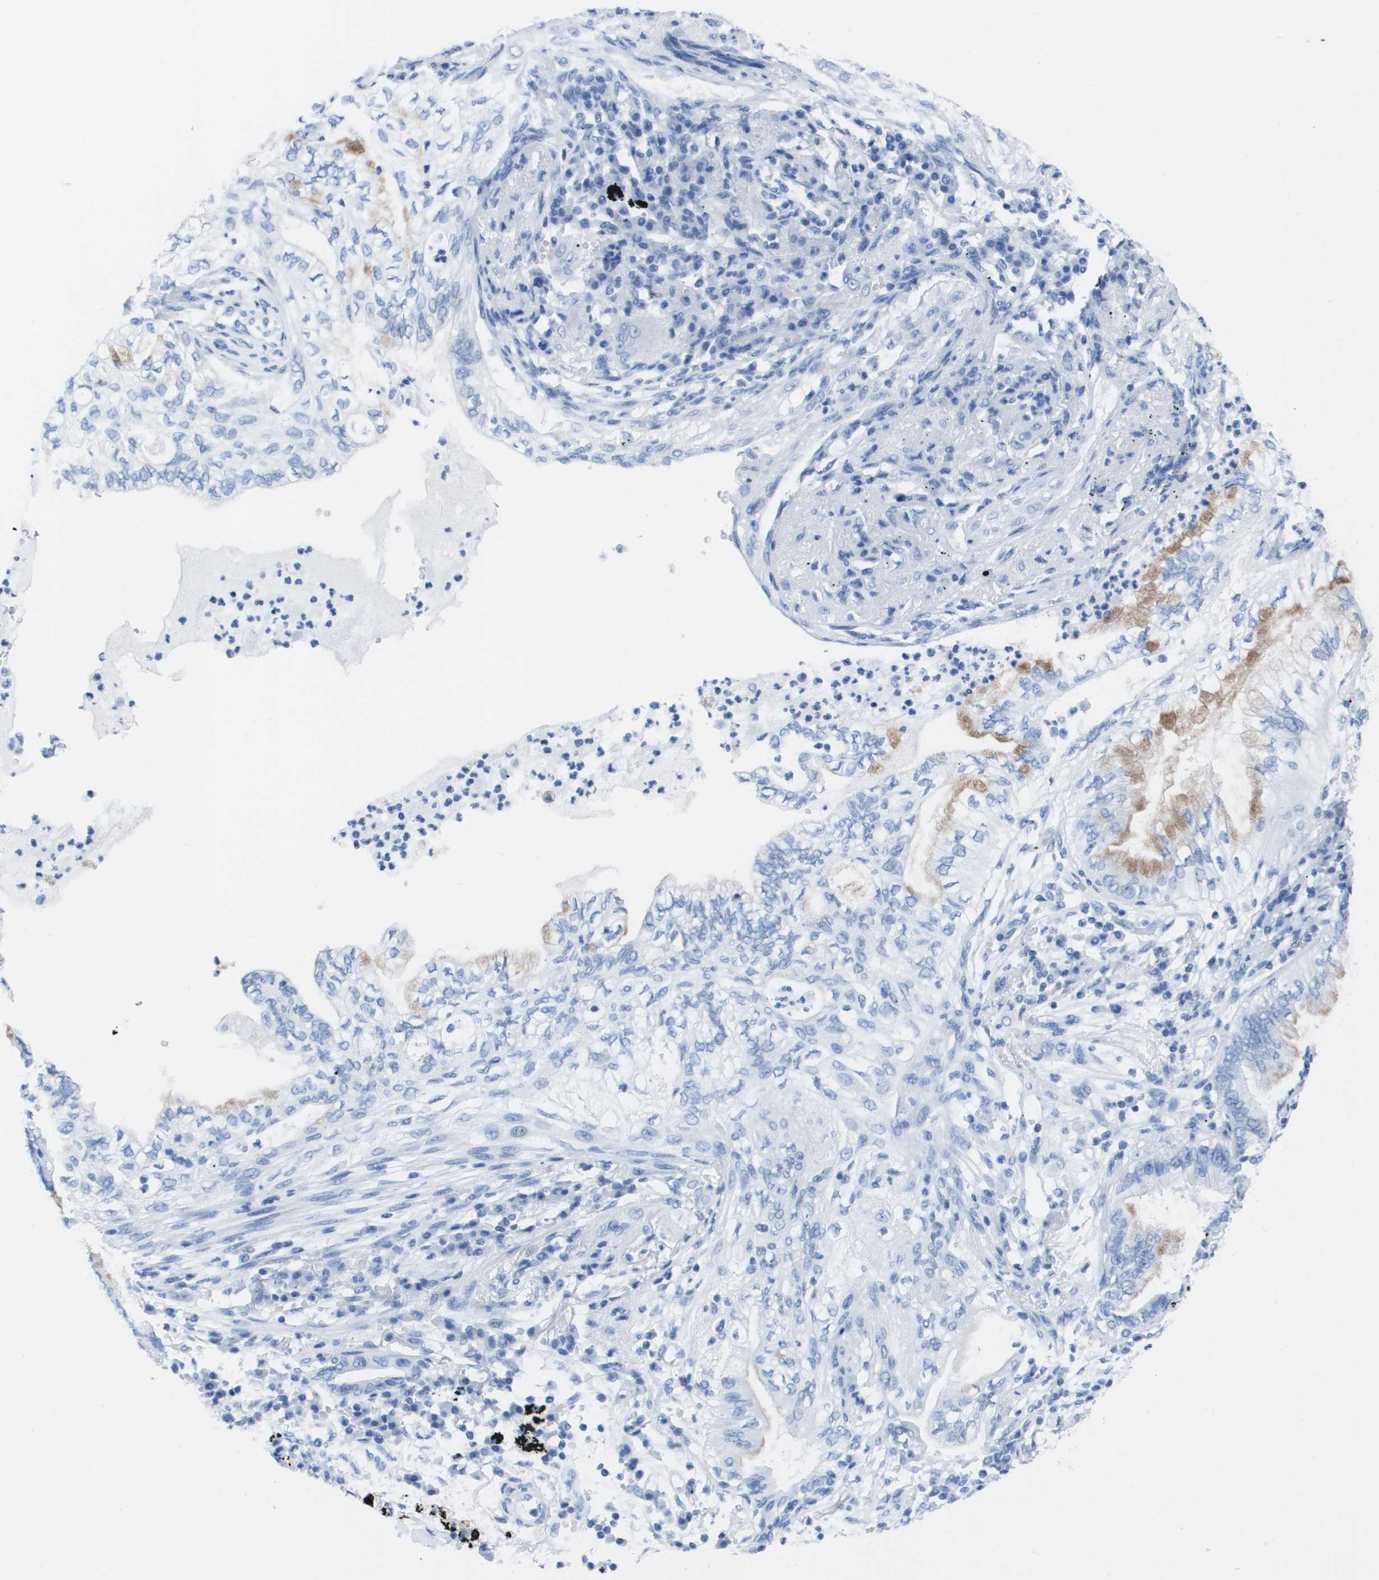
{"staining": {"intensity": "weak", "quantity": "<25%", "location": "cytoplasmic/membranous"}, "tissue": "lung cancer", "cell_type": "Tumor cells", "image_type": "cancer", "snomed": [{"axis": "morphology", "description": "Normal tissue, NOS"}, {"axis": "morphology", "description": "Adenocarcinoma, NOS"}, {"axis": "topography", "description": "Bronchus"}, {"axis": "topography", "description": "Lung"}], "caption": "This is an immunohistochemistry histopathology image of adenocarcinoma (lung). There is no staining in tumor cells.", "gene": "KCNA3", "patient": {"sex": "female", "age": 70}}